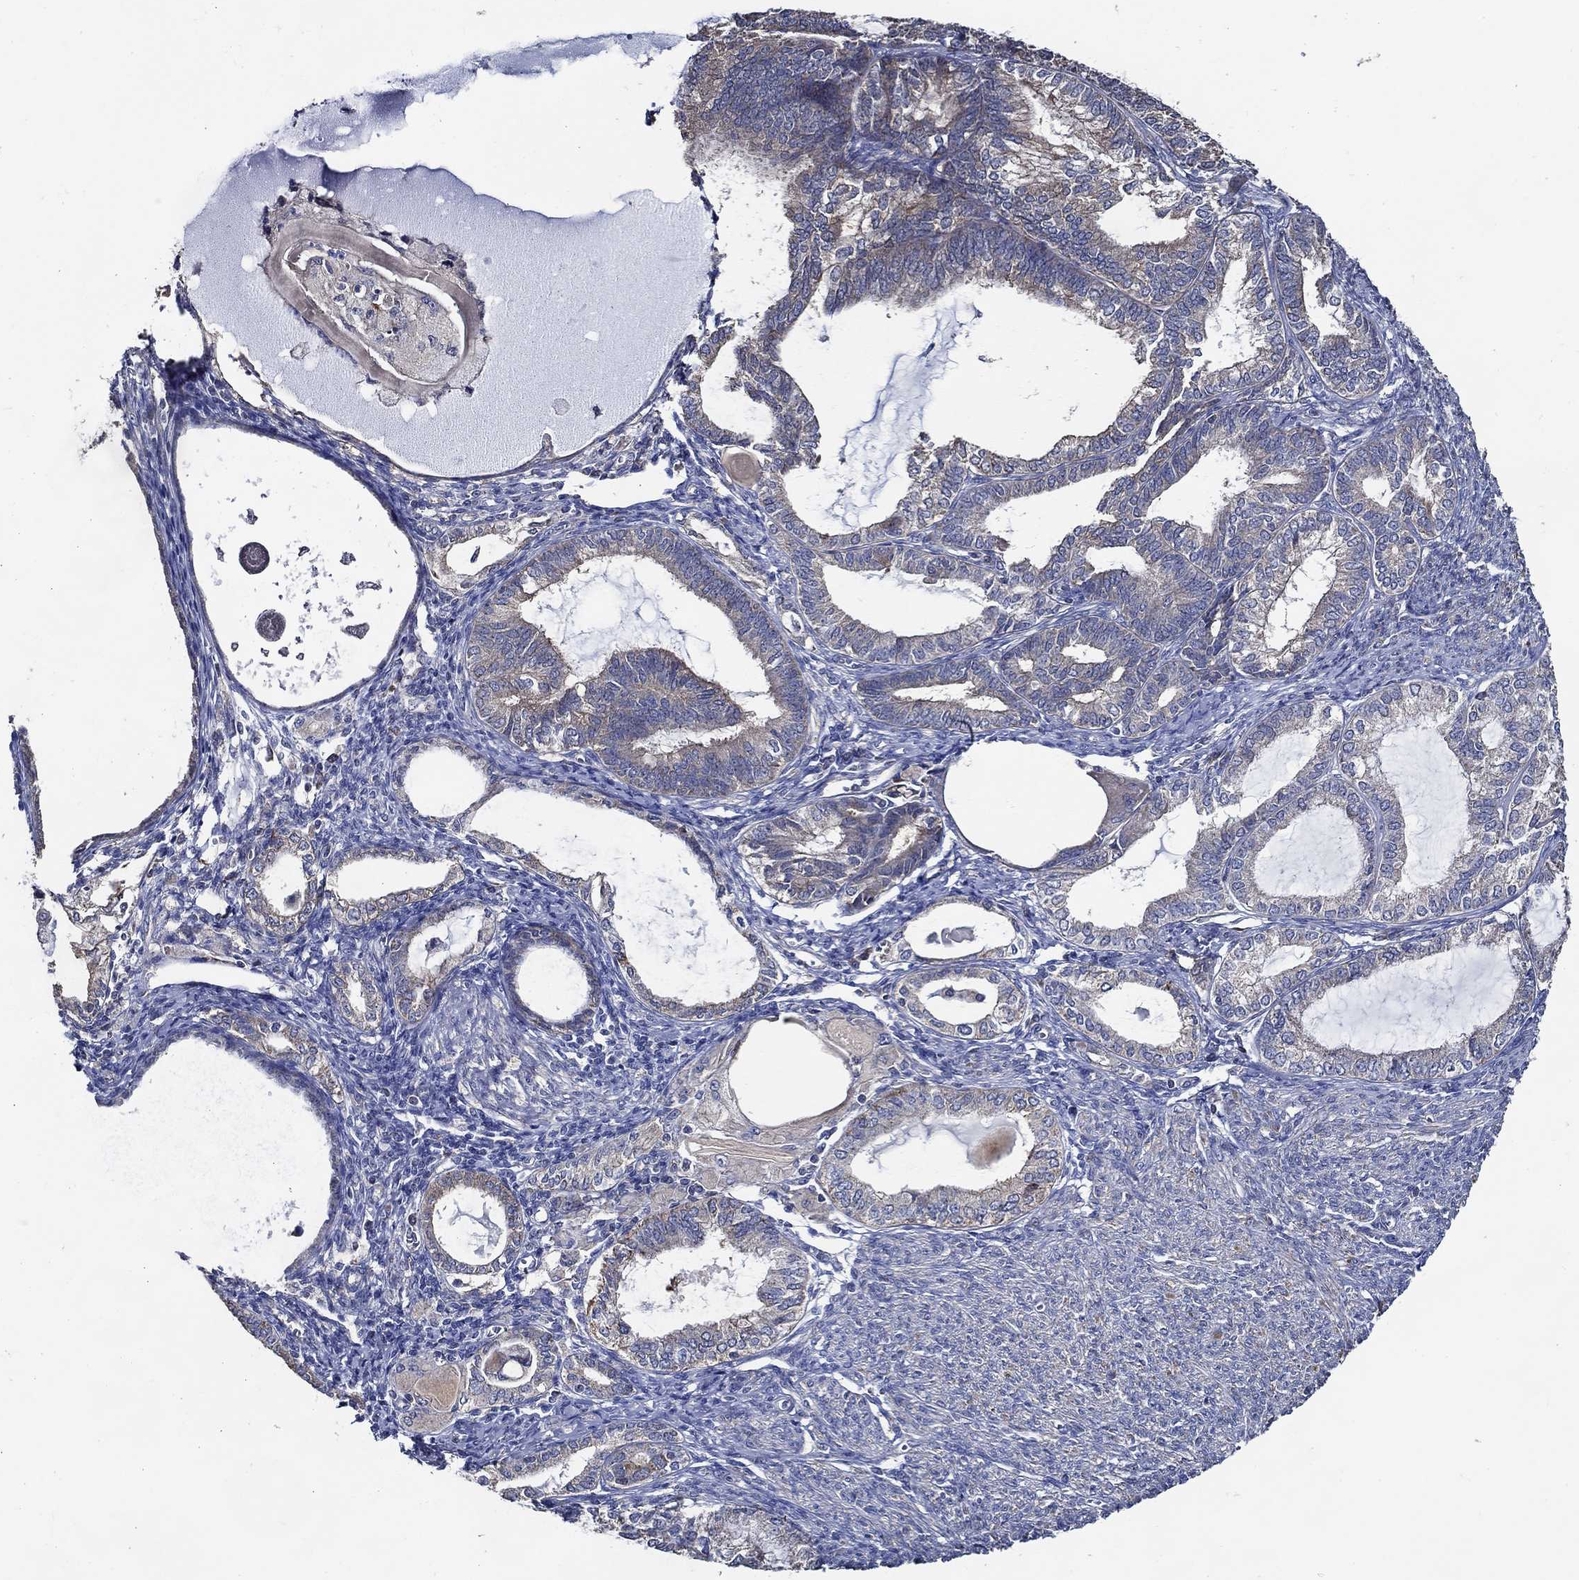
{"staining": {"intensity": "negative", "quantity": "none", "location": "none"}, "tissue": "endometrial cancer", "cell_type": "Tumor cells", "image_type": "cancer", "snomed": [{"axis": "morphology", "description": "Adenocarcinoma, NOS"}, {"axis": "topography", "description": "Endometrium"}], "caption": "Tumor cells show no significant protein positivity in endometrial cancer (adenocarcinoma).", "gene": "WDR53", "patient": {"sex": "female", "age": 86}}